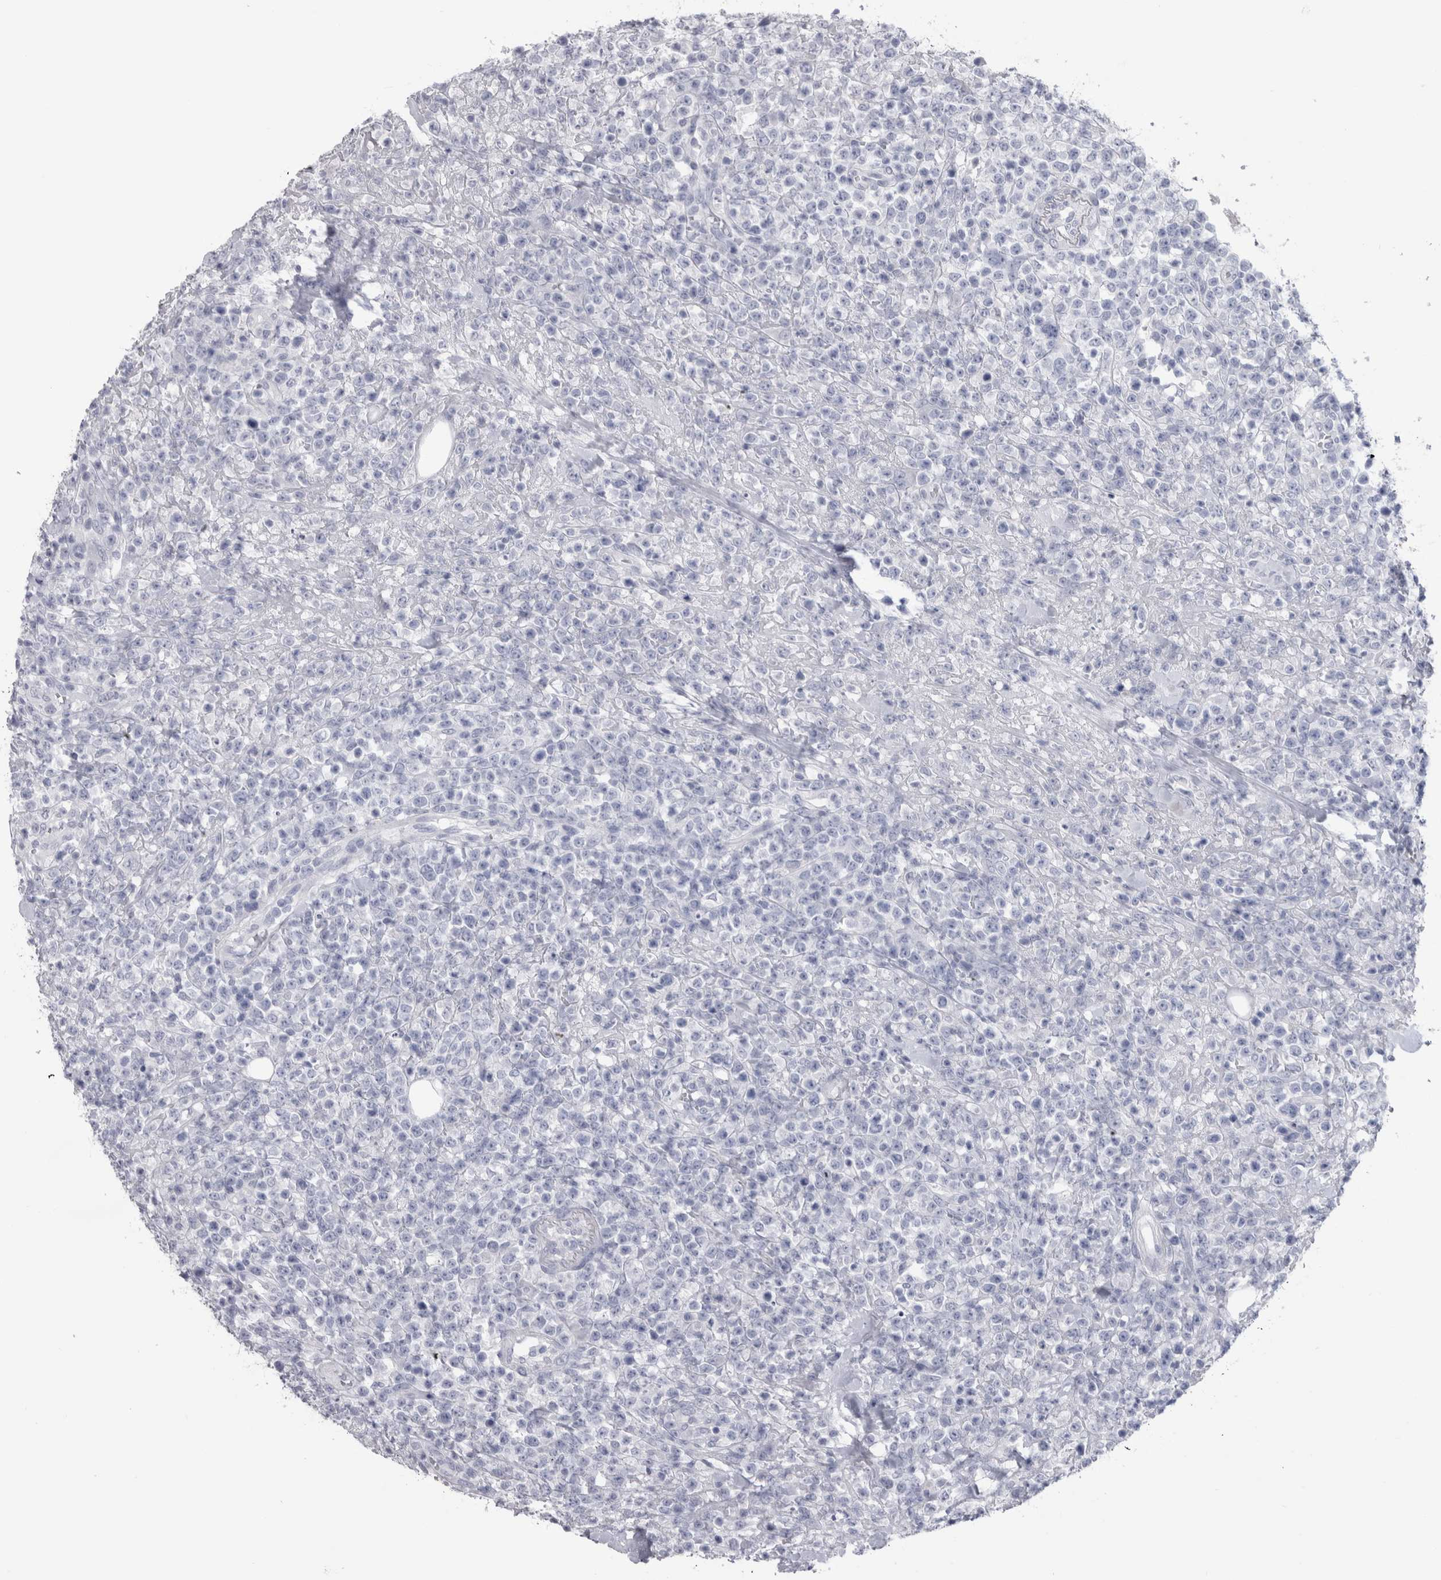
{"staining": {"intensity": "negative", "quantity": "none", "location": "none"}, "tissue": "lymphoma", "cell_type": "Tumor cells", "image_type": "cancer", "snomed": [{"axis": "morphology", "description": "Malignant lymphoma, non-Hodgkin's type, High grade"}, {"axis": "topography", "description": "Colon"}], "caption": "IHC micrograph of lymphoma stained for a protein (brown), which shows no positivity in tumor cells.", "gene": "PTH", "patient": {"sex": "female", "age": 53}}